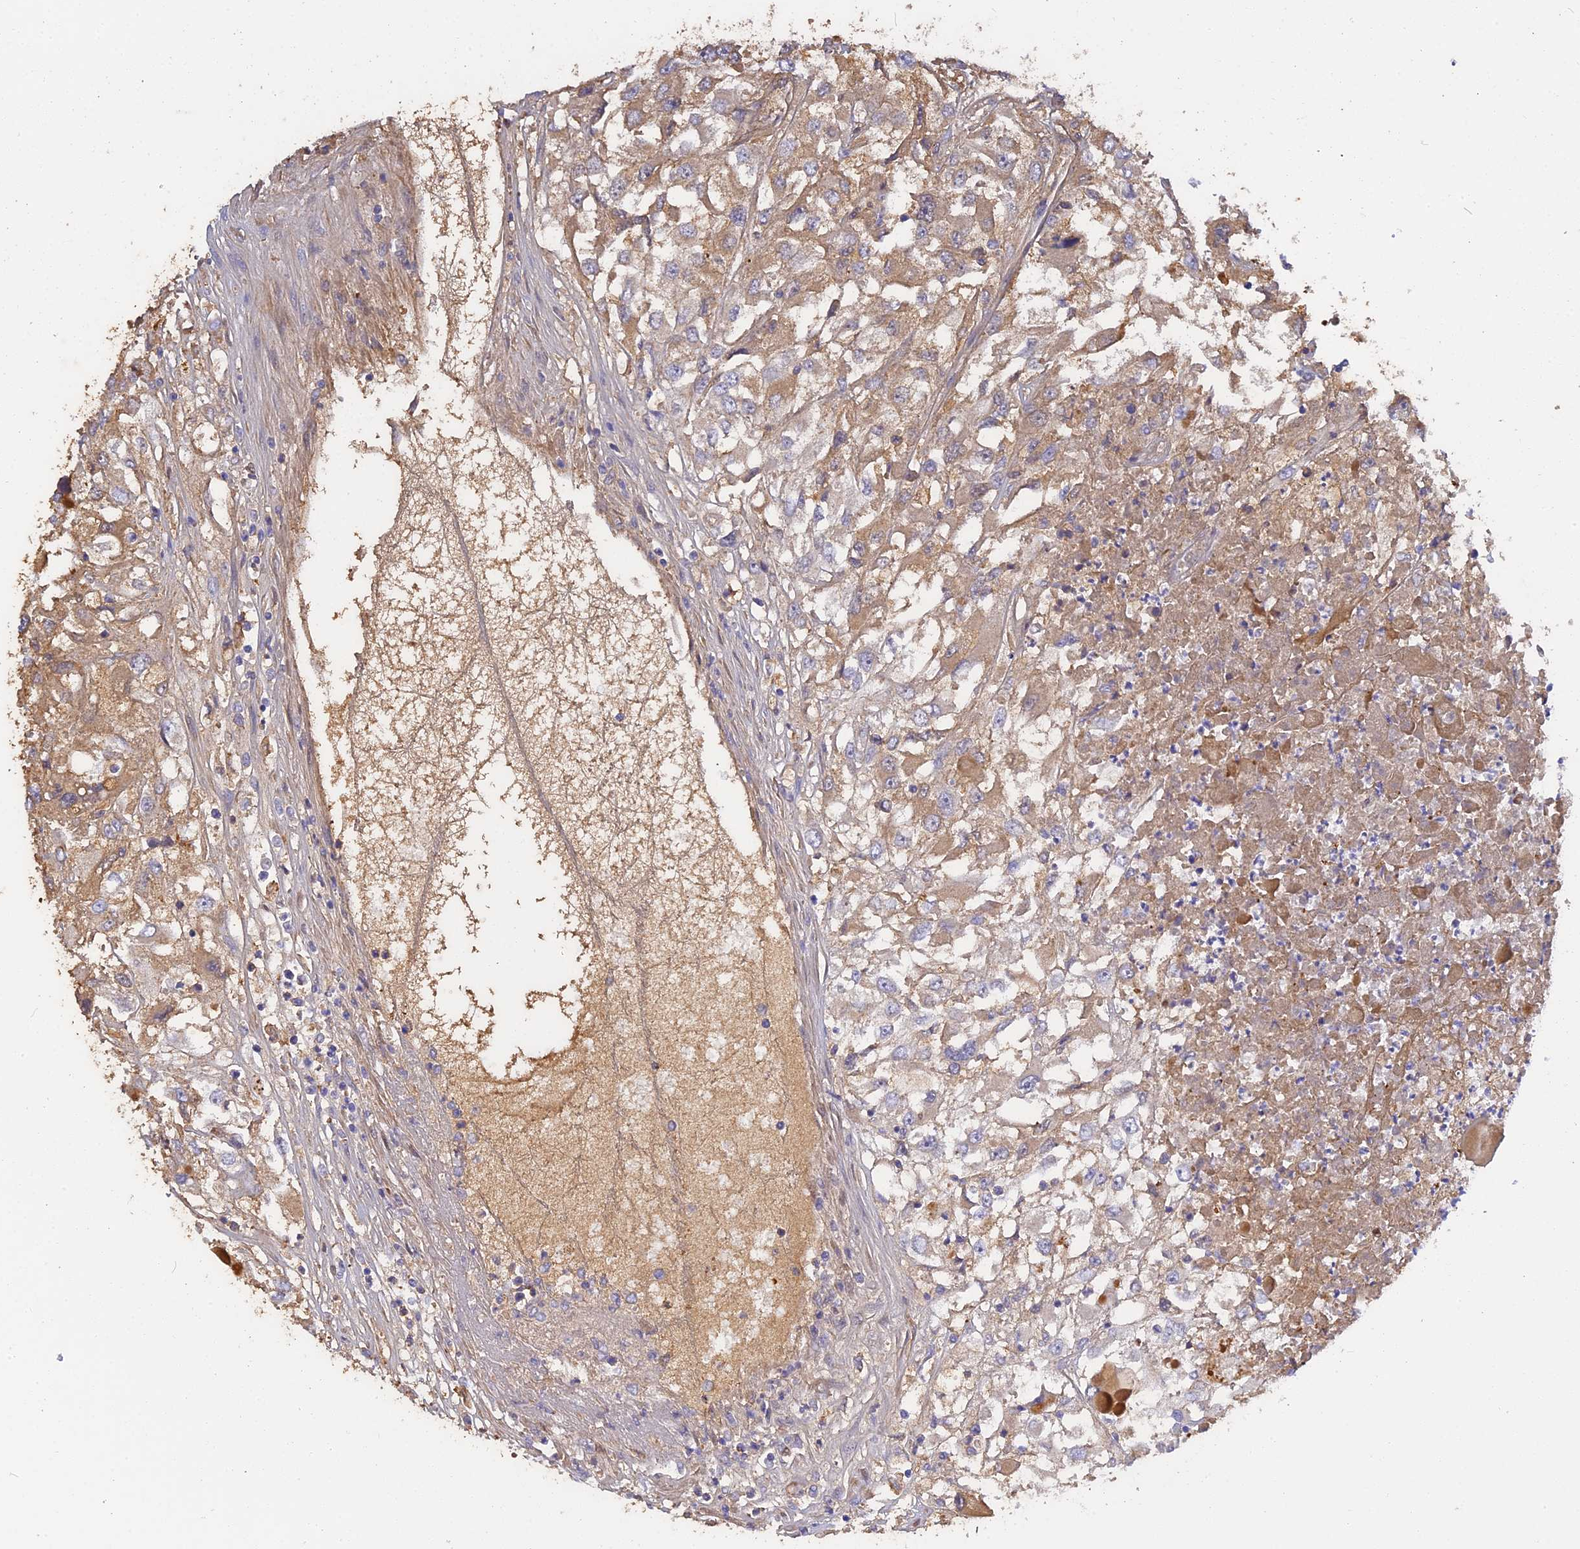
{"staining": {"intensity": "moderate", "quantity": "25%-75%", "location": "cytoplasmic/membranous"}, "tissue": "renal cancer", "cell_type": "Tumor cells", "image_type": "cancer", "snomed": [{"axis": "morphology", "description": "Adenocarcinoma, NOS"}, {"axis": "topography", "description": "Kidney"}], "caption": "About 25%-75% of tumor cells in human renal cancer (adenocarcinoma) demonstrate moderate cytoplasmic/membranous protein staining as visualized by brown immunohistochemical staining.", "gene": "PZP", "patient": {"sex": "female", "age": 52}}